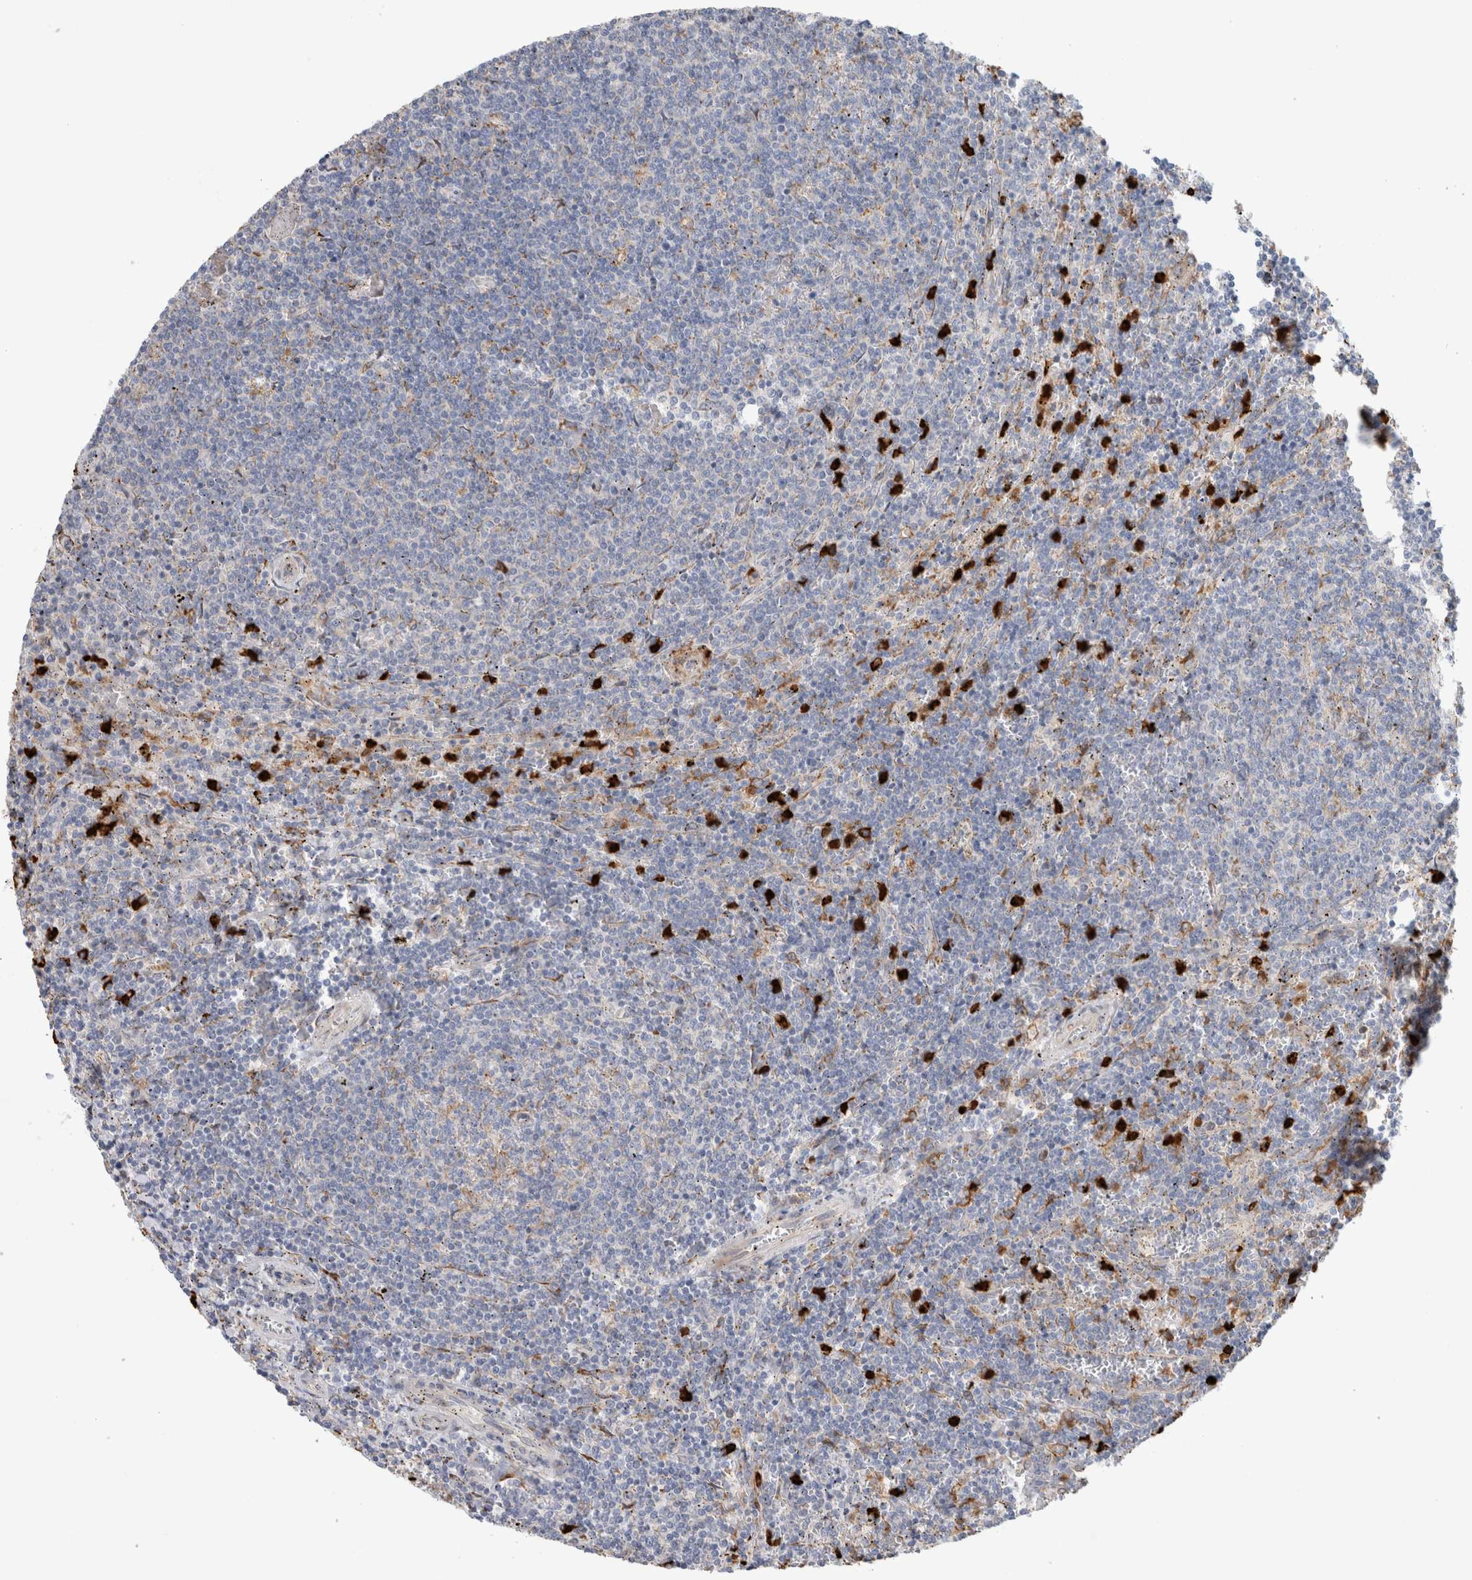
{"staining": {"intensity": "negative", "quantity": "none", "location": "none"}, "tissue": "lymphoma", "cell_type": "Tumor cells", "image_type": "cancer", "snomed": [{"axis": "morphology", "description": "Malignant lymphoma, non-Hodgkin's type, Low grade"}, {"axis": "topography", "description": "Spleen"}], "caption": "Histopathology image shows no protein expression in tumor cells of lymphoma tissue.", "gene": "P4HA1", "patient": {"sex": "female", "age": 50}}